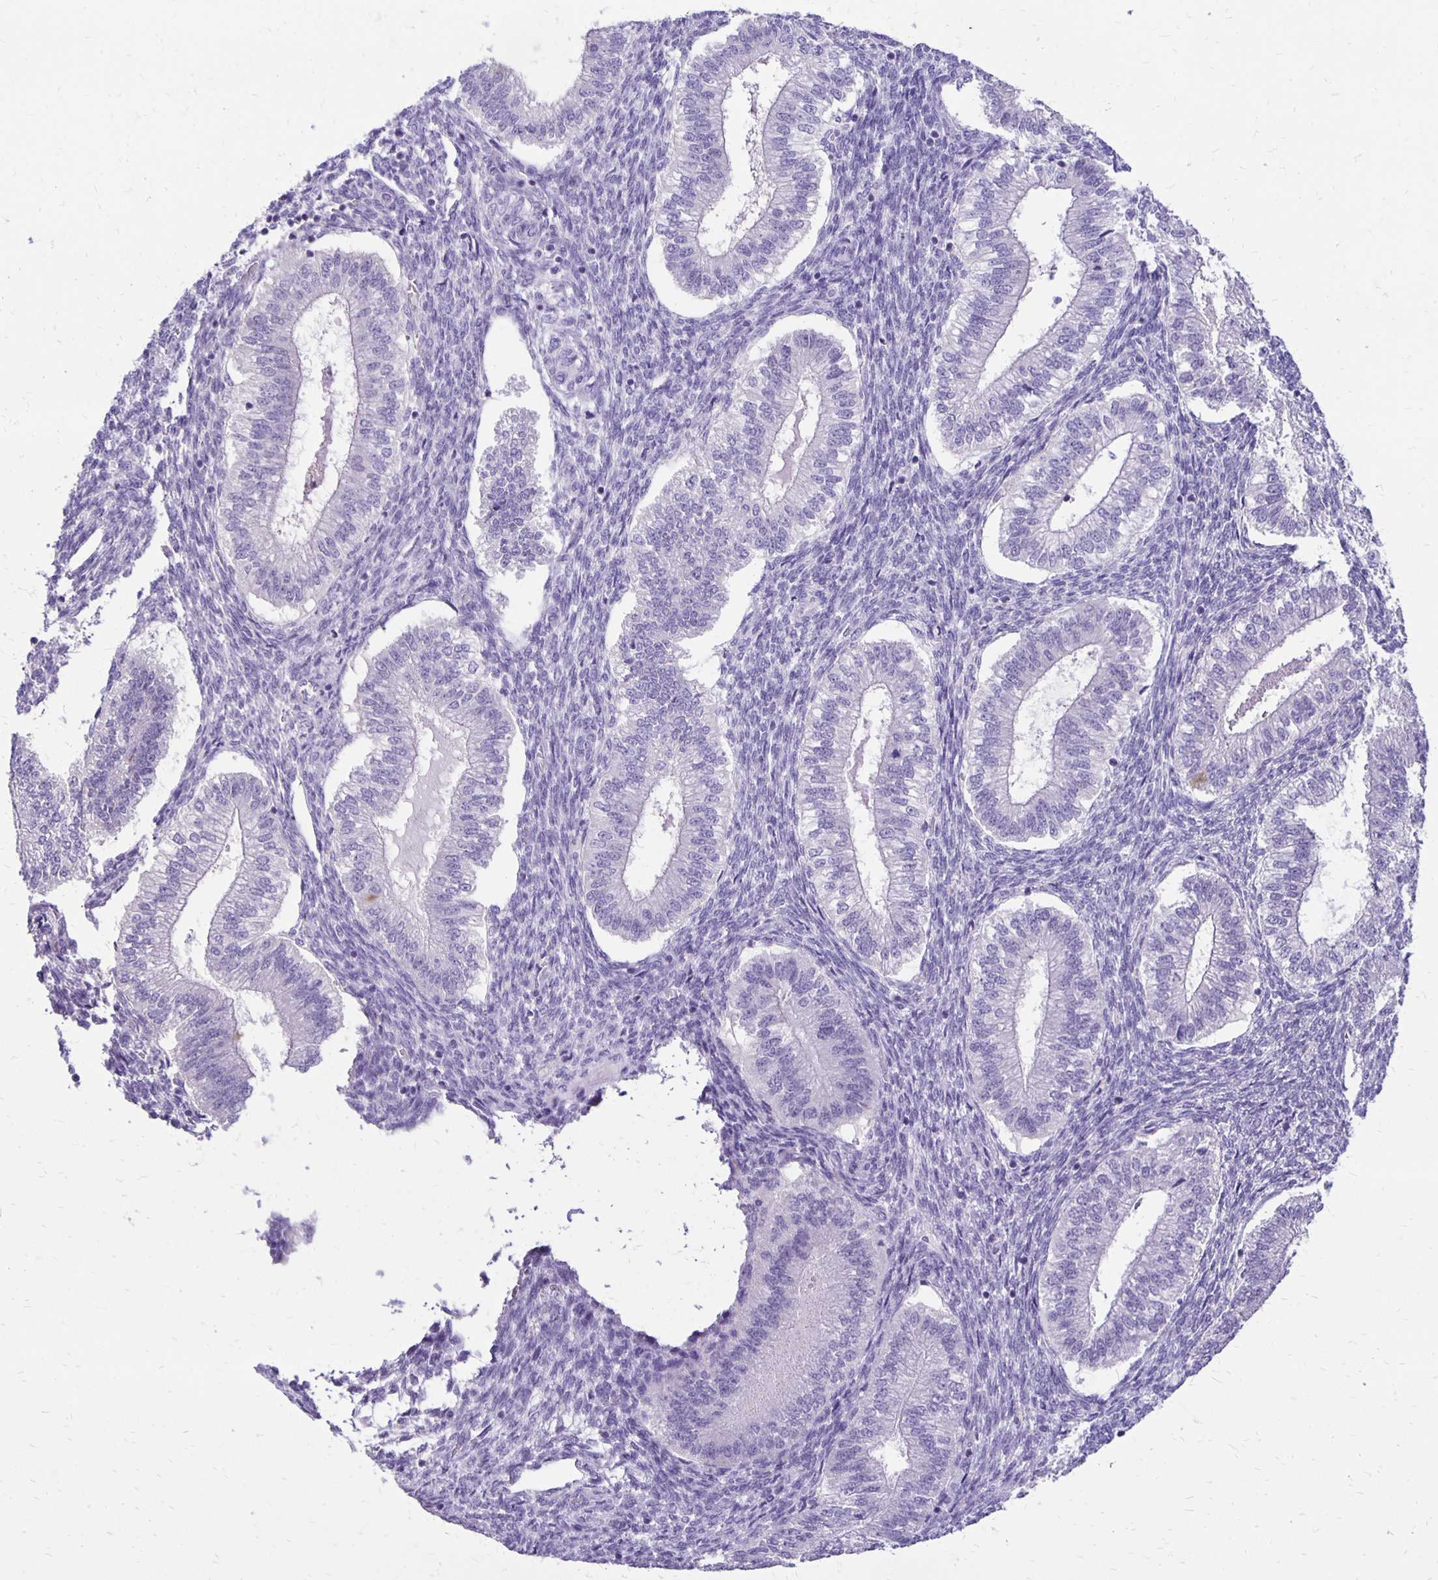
{"staining": {"intensity": "negative", "quantity": "none", "location": "none"}, "tissue": "endometrium", "cell_type": "Cells in endometrial stroma", "image_type": "normal", "snomed": [{"axis": "morphology", "description": "Normal tissue, NOS"}, {"axis": "topography", "description": "Endometrium"}], "caption": "High power microscopy photomicrograph of an immunohistochemistry image of benign endometrium, revealing no significant staining in cells in endometrial stroma.", "gene": "ANKRD45", "patient": {"sex": "female", "age": 25}}